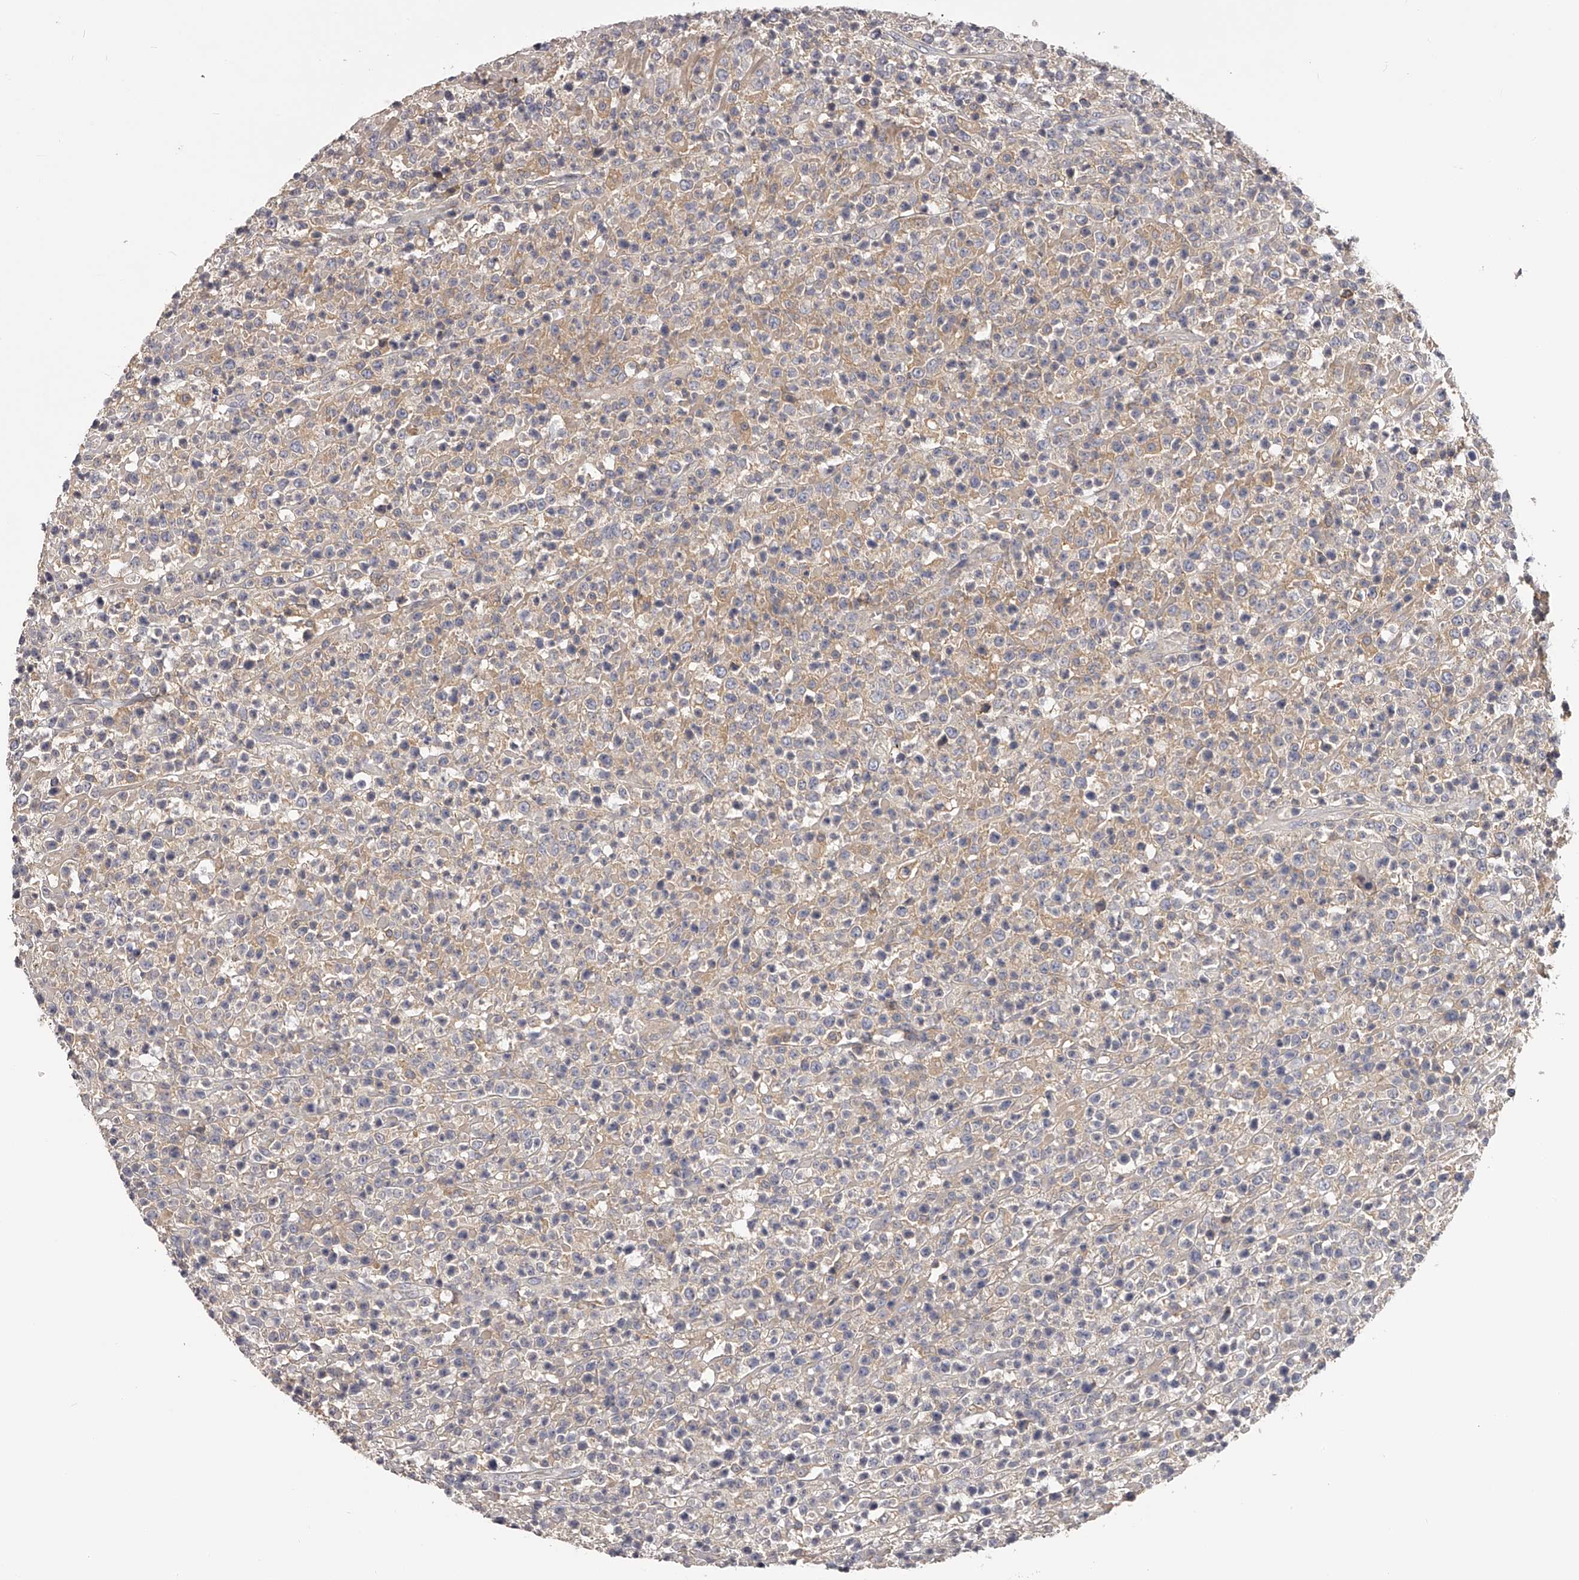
{"staining": {"intensity": "weak", "quantity": "<25%", "location": "cytoplasmic/membranous"}, "tissue": "lymphoma", "cell_type": "Tumor cells", "image_type": "cancer", "snomed": [{"axis": "morphology", "description": "Malignant lymphoma, non-Hodgkin's type, High grade"}, {"axis": "topography", "description": "Colon"}], "caption": "Protein analysis of malignant lymphoma, non-Hodgkin's type (high-grade) displays no significant positivity in tumor cells.", "gene": "TNN", "patient": {"sex": "female", "age": 53}}